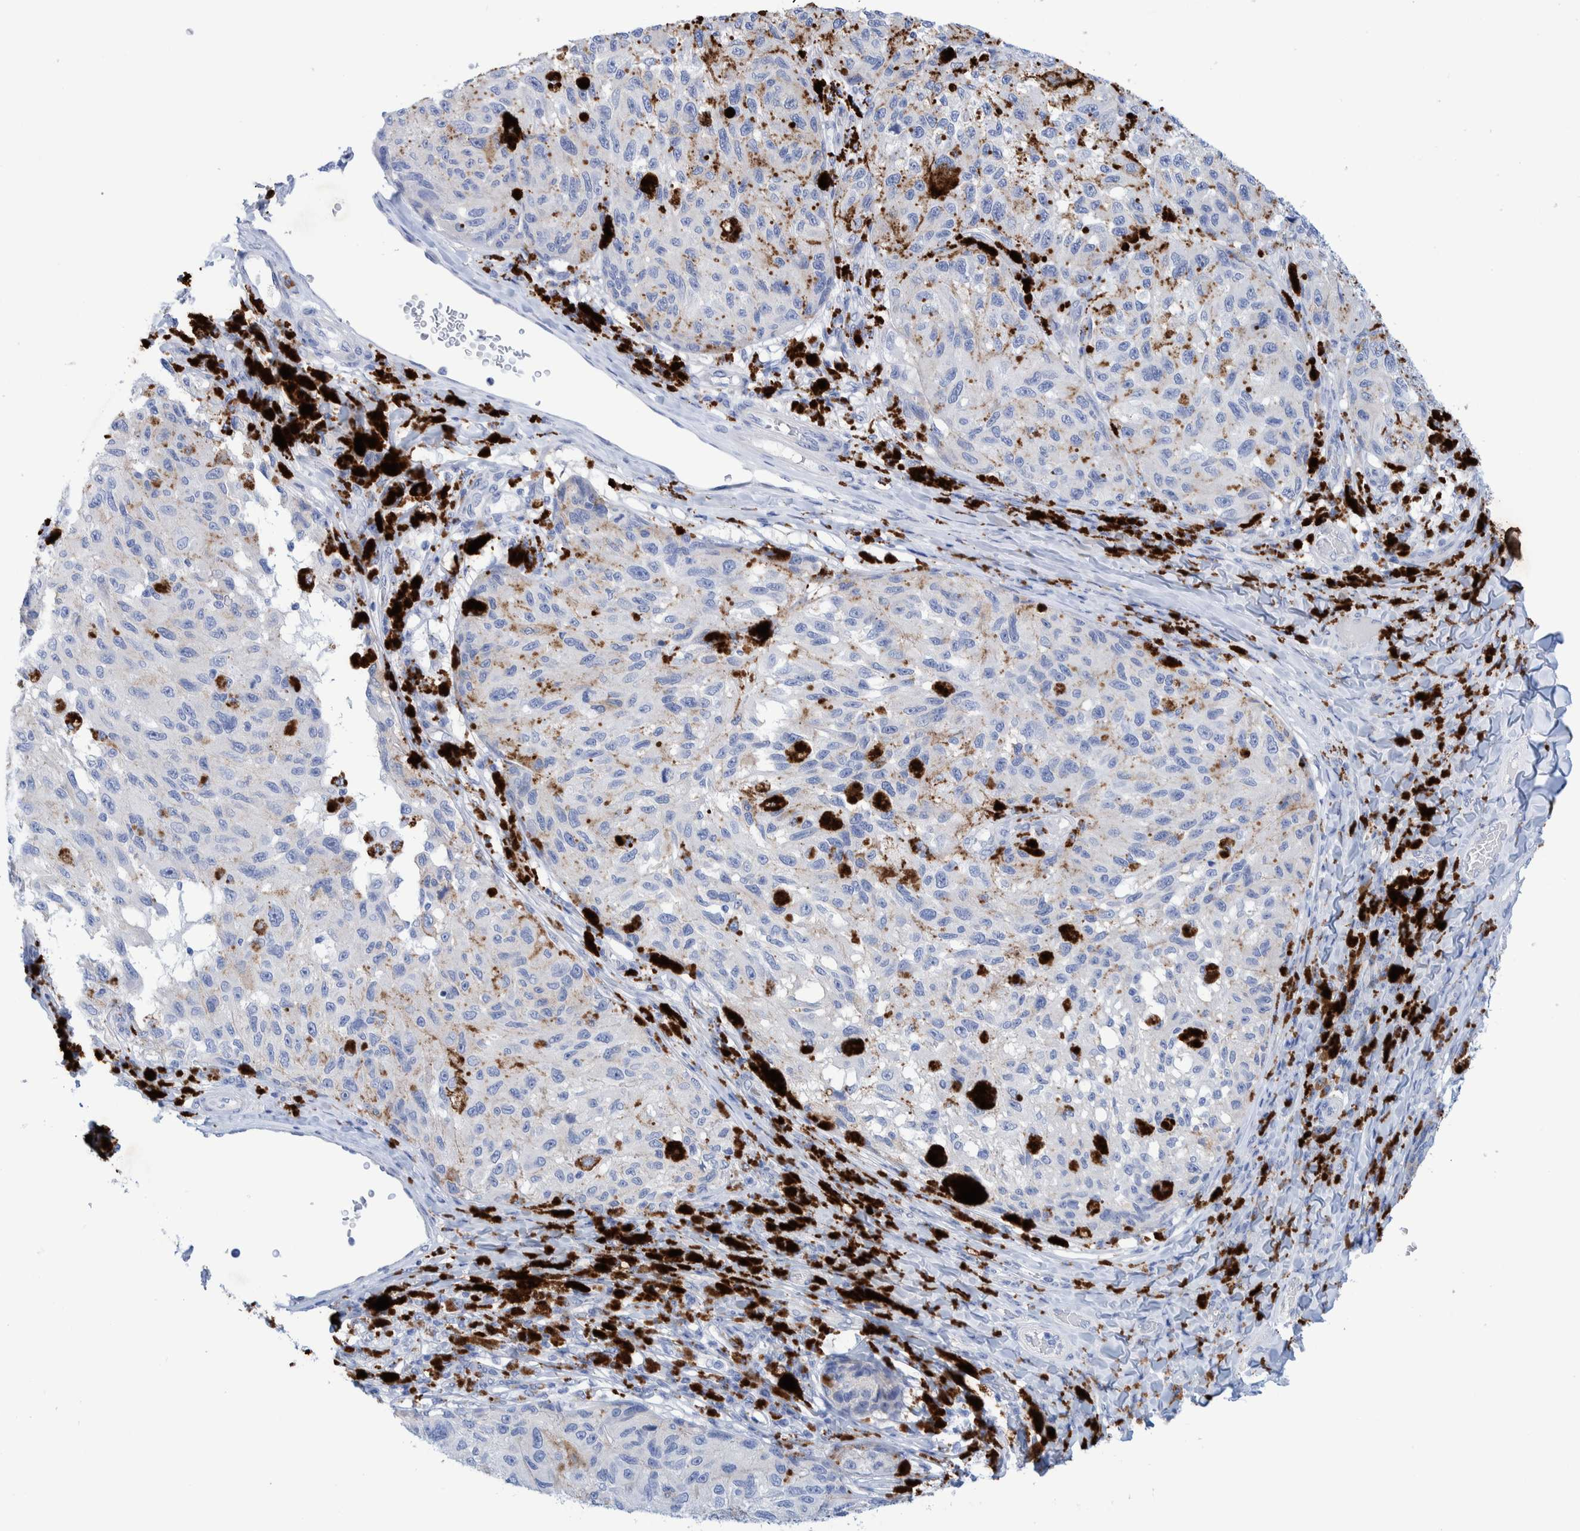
{"staining": {"intensity": "negative", "quantity": "none", "location": "none"}, "tissue": "melanoma", "cell_type": "Tumor cells", "image_type": "cancer", "snomed": [{"axis": "morphology", "description": "Malignant melanoma, NOS"}, {"axis": "topography", "description": "Skin"}], "caption": "Tumor cells show no significant positivity in melanoma.", "gene": "PERP", "patient": {"sex": "female", "age": 73}}